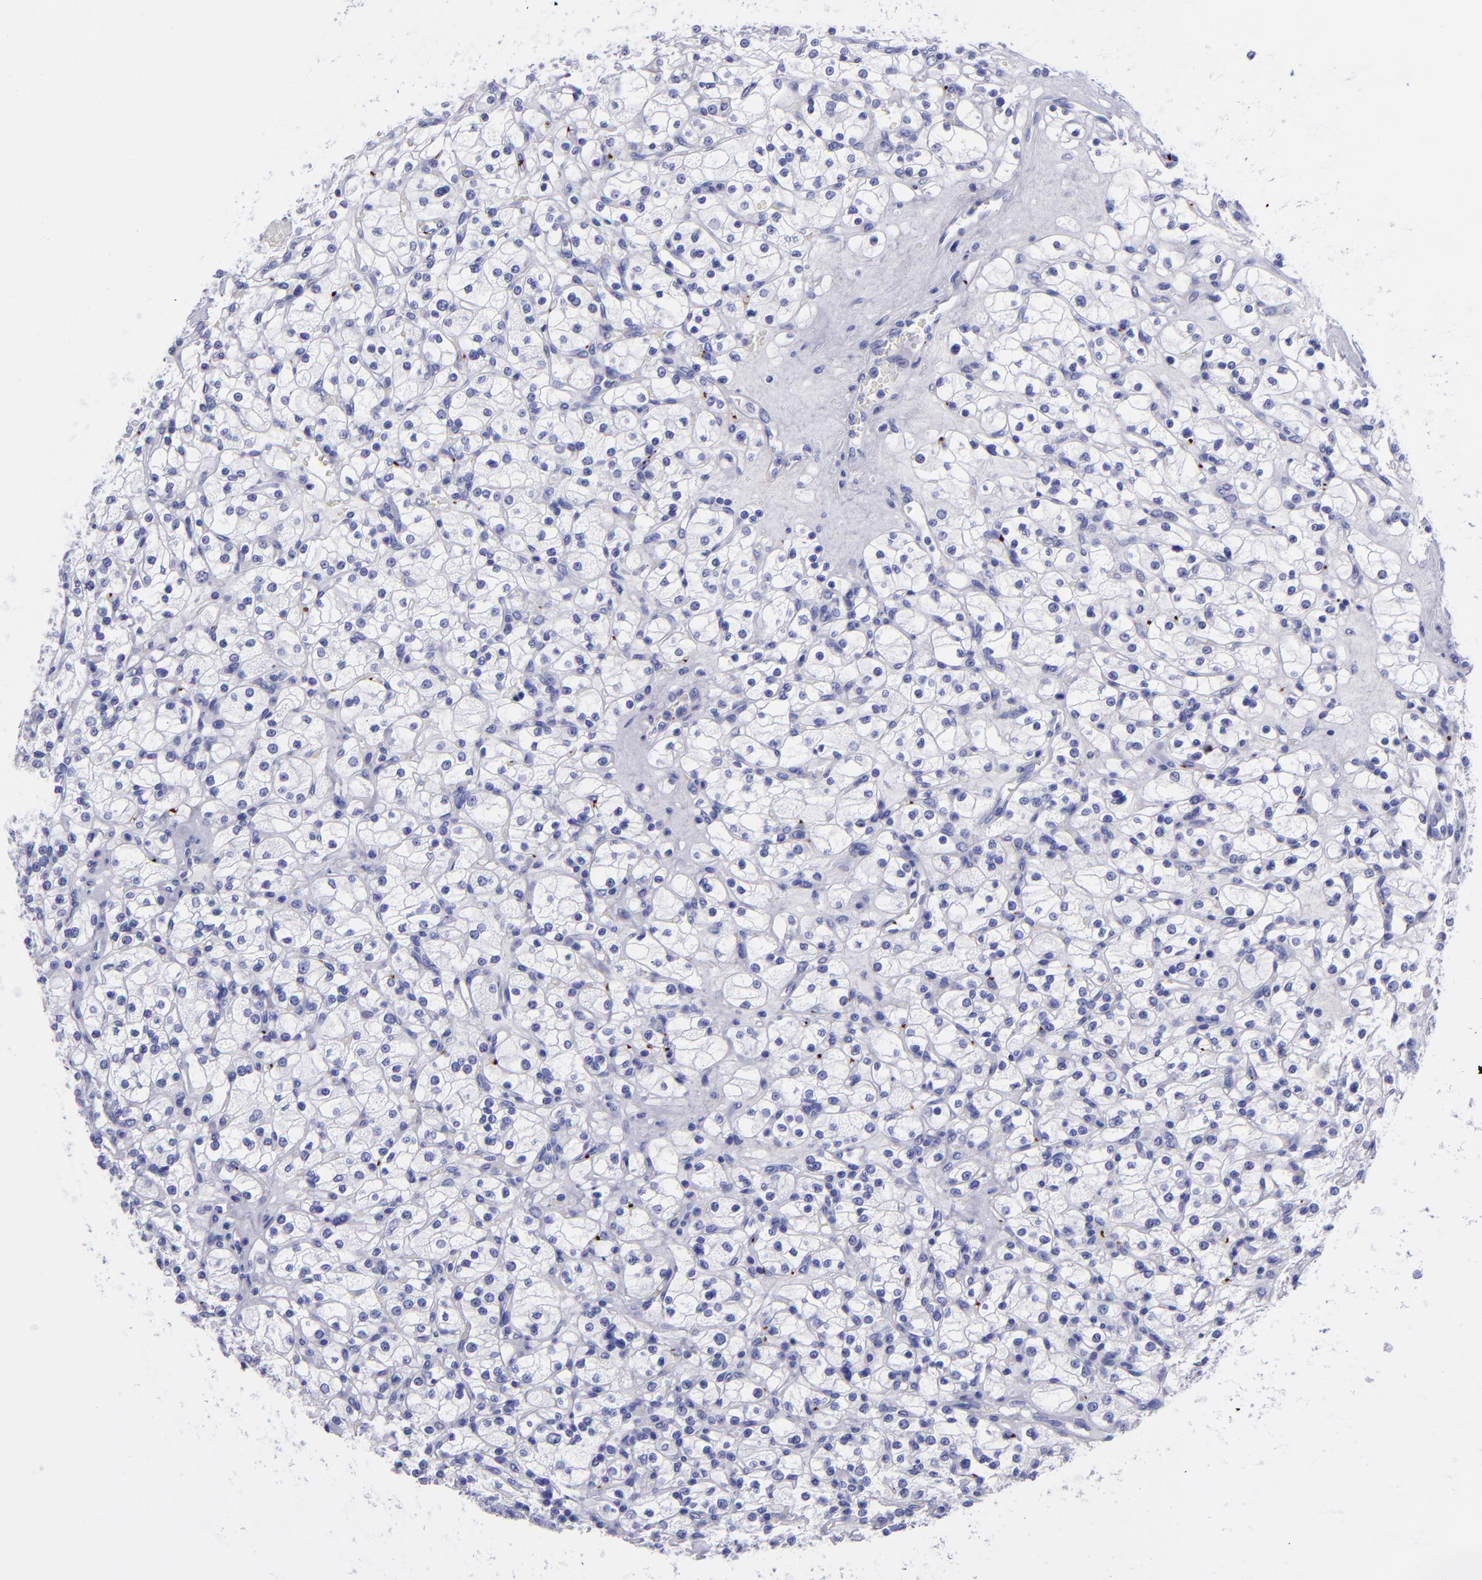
{"staining": {"intensity": "negative", "quantity": "none", "location": "none"}, "tissue": "renal cancer", "cell_type": "Tumor cells", "image_type": "cancer", "snomed": [{"axis": "morphology", "description": "Adenocarcinoma, NOS"}, {"axis": "topography", "description": "Kidney"}], "caption": "Tumor cells show no significant expression in renal cancer (adenocarcinoma). (Brightfield microscopy of DAB immunohistochemistry (IHC) at high magnification).", "gene": "EFCAB13", "patient": {"sex": "female", "age": 83}}